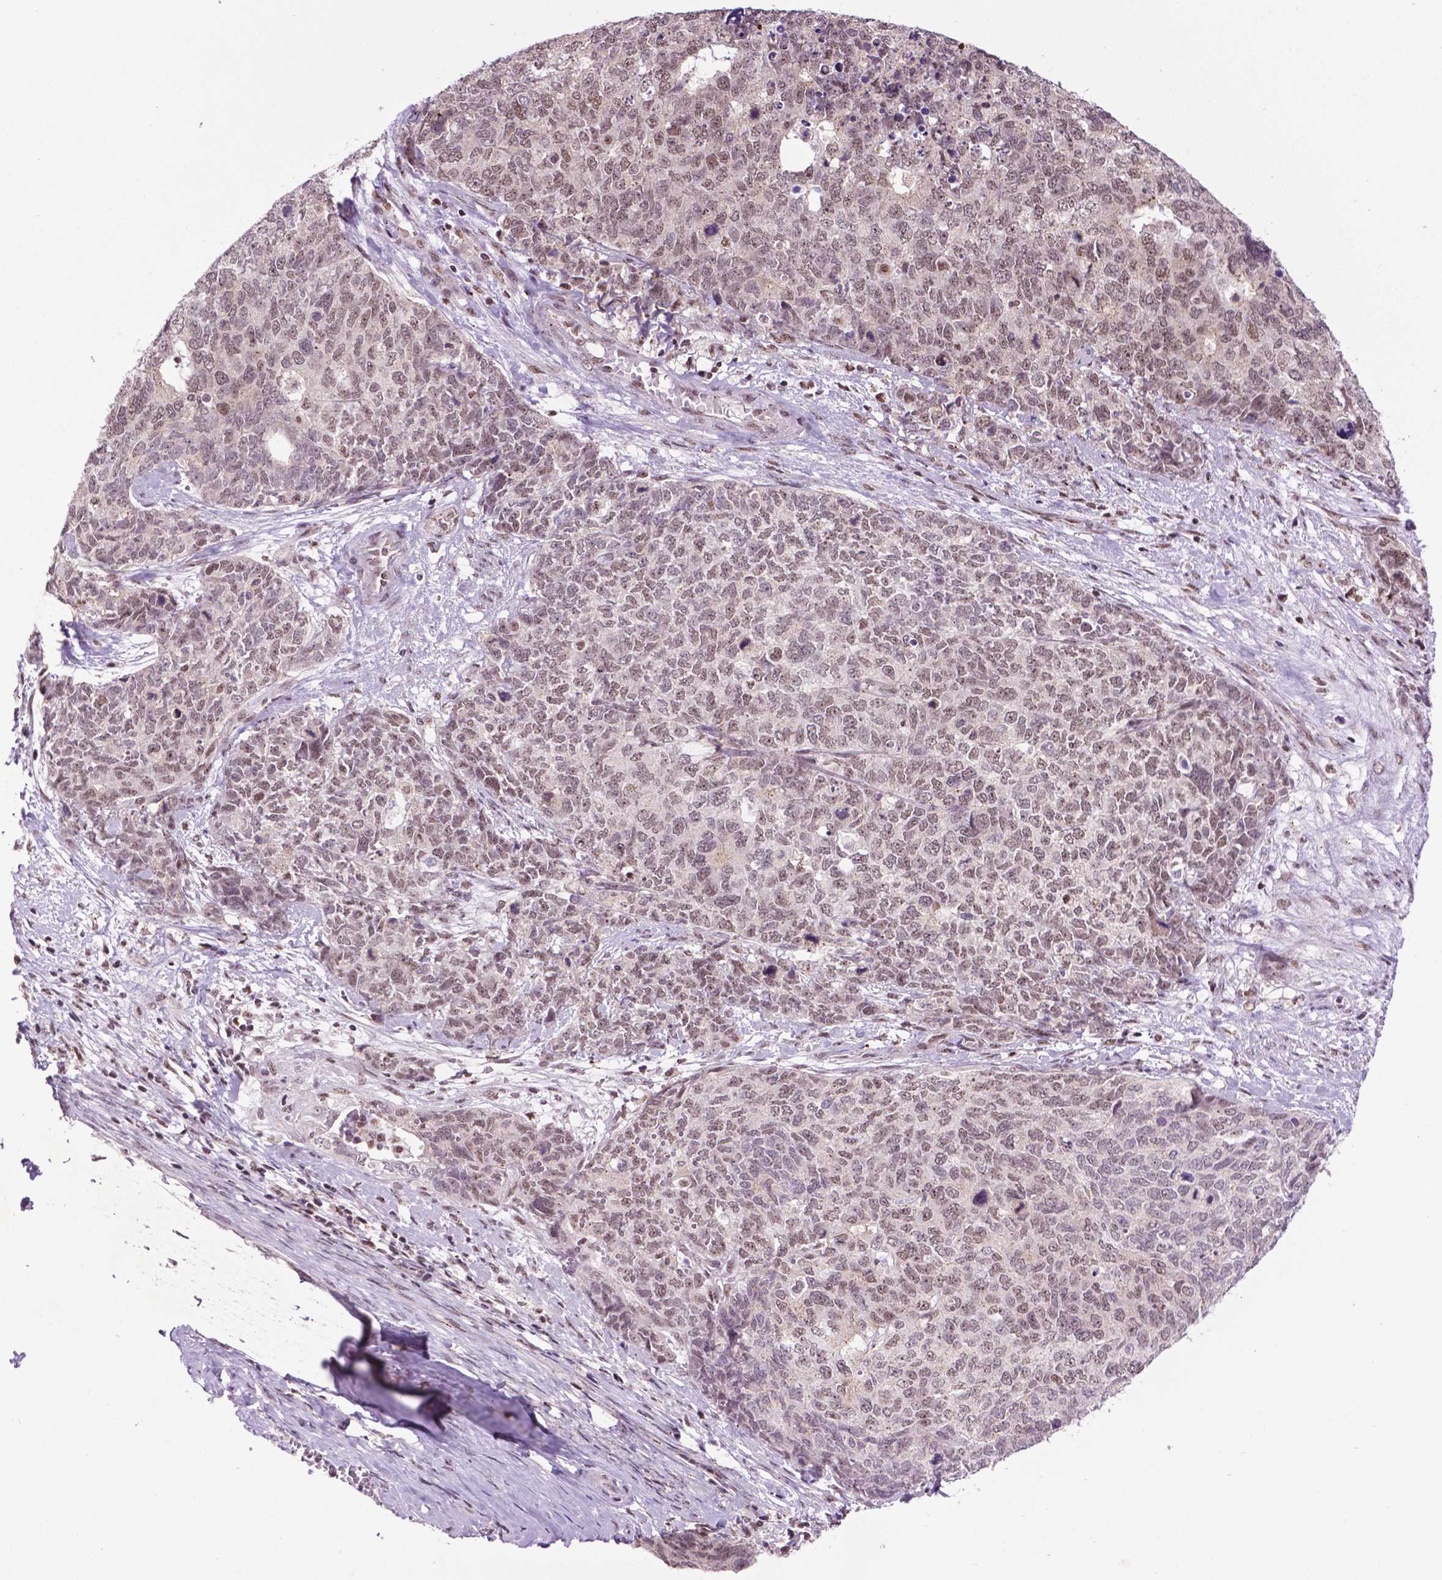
{"staining": {"intensity": "weak", "quantity": "25%-75%", "location": "nuclear"}, "tissue": "cervical cancer", "cell_type": "Tumor cells", "image_type": "cancer", "snomed": [{"axis": "morphology", "description": "Squamous cell carcinoma, NOS"}, {"axis": "topography", "description": "Cervix"}], "caption": "Immunohistochemistry (IHC) photomicrograph of human cervical cancer stained for a protein (brown), which demonstrates low levels of weak nuclear expression in about 25%-75% of tumor cells.", "gene": "EAF1", "patient": {"sex": "female", "age": 63}}